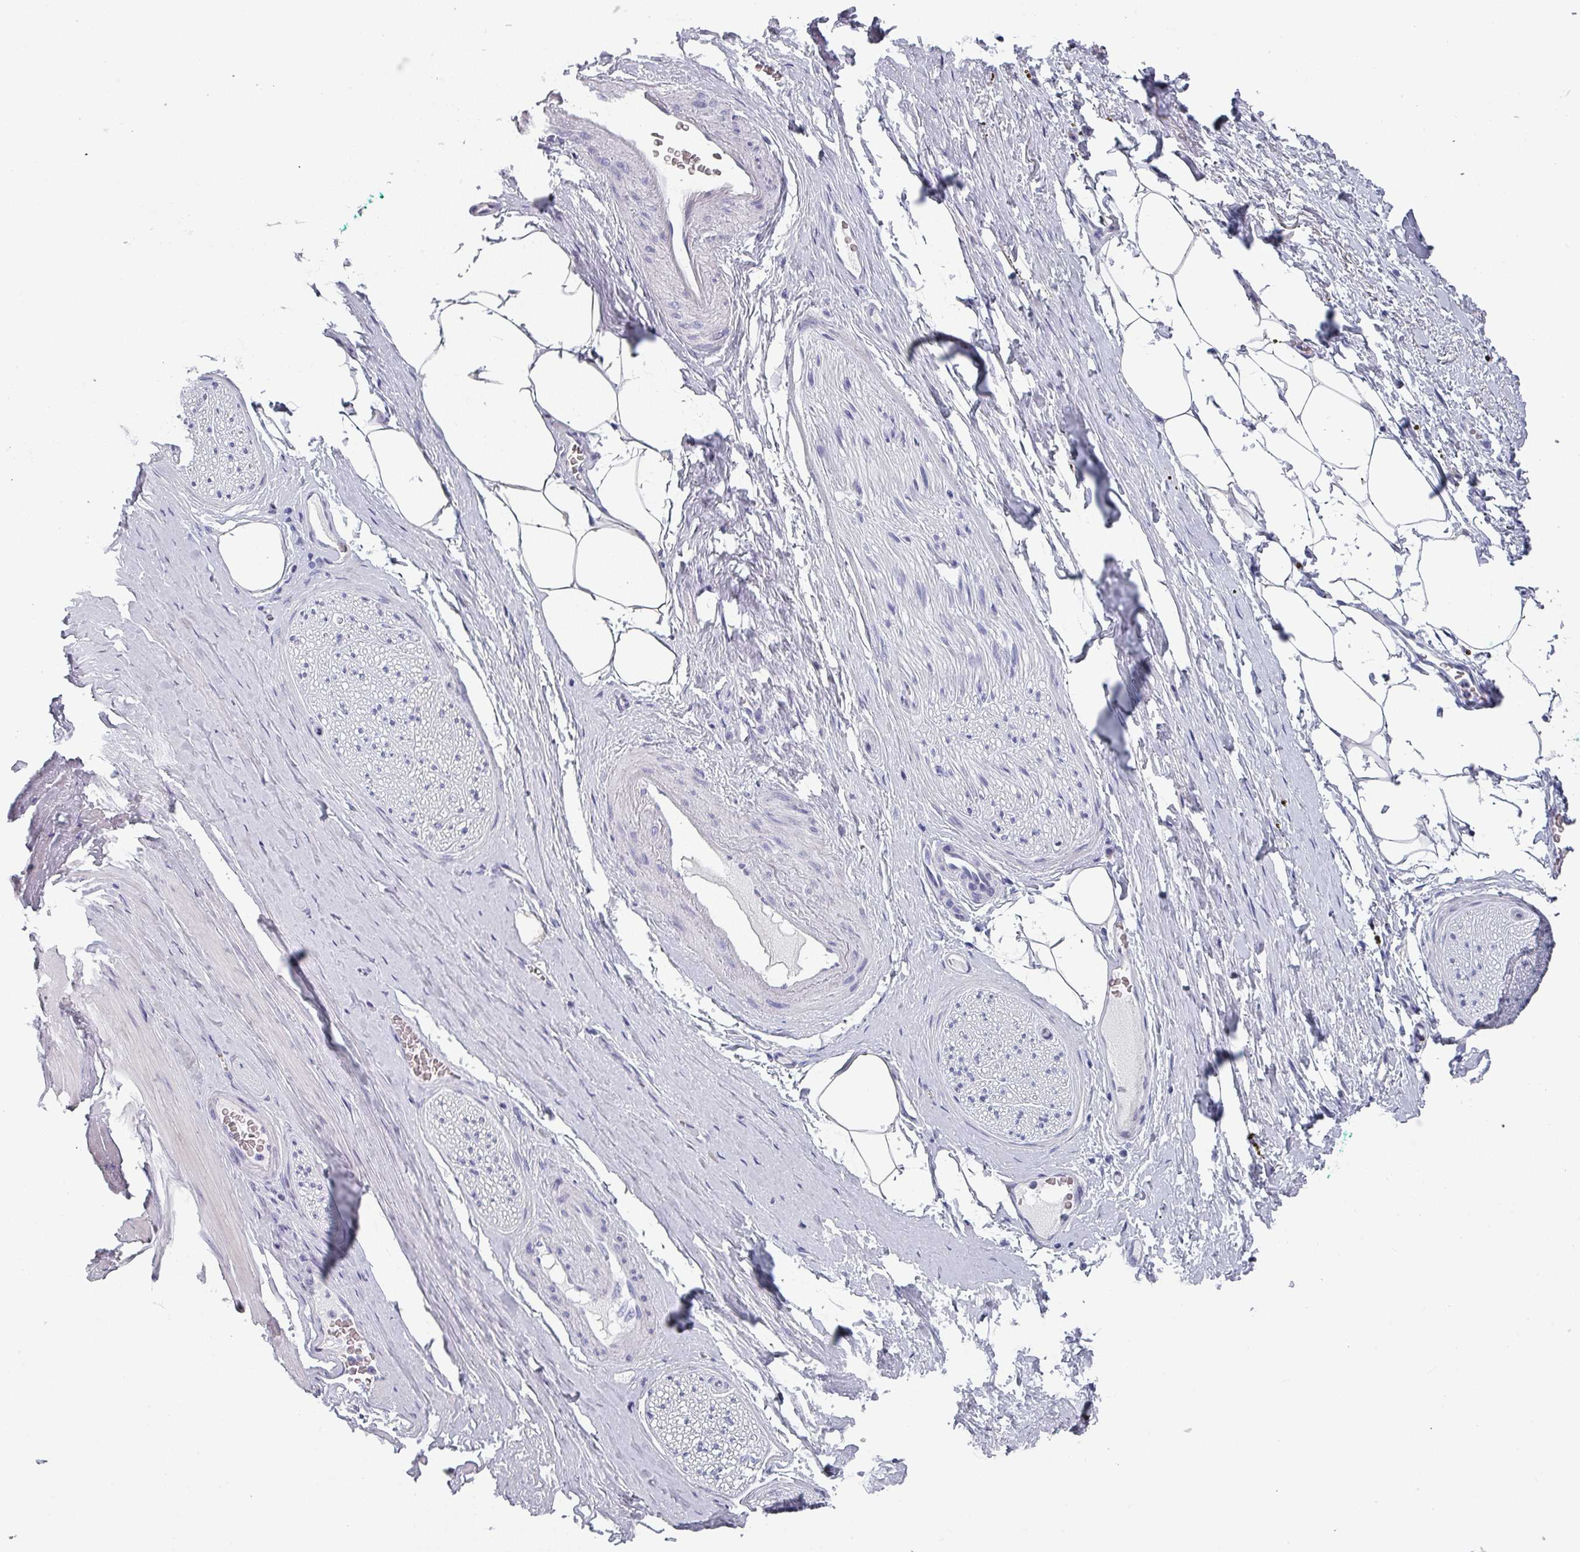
{"staining": {"intensity": "negative", "quantity": "none", "location": "none"}, "tissue": "adipose tissue", "cell_type": "Adipocytes", "image_type": "normal", "snomed": [{"axis": "morphology", "description": "Normal tissue, NOS"}, {"axis": "morphology", "description": "Adenocarcinoma, High grade"}, {"axis": "topography", "description": "Prostate"}, {"axis": "topography", "description": "Peripheral nerve tissue"}], "caption": "The IHC image has no significant expression in adipocytes of adipose tissue.", "gene": "SLC35G2", "patient": {"sex": "male", "age": 68}}